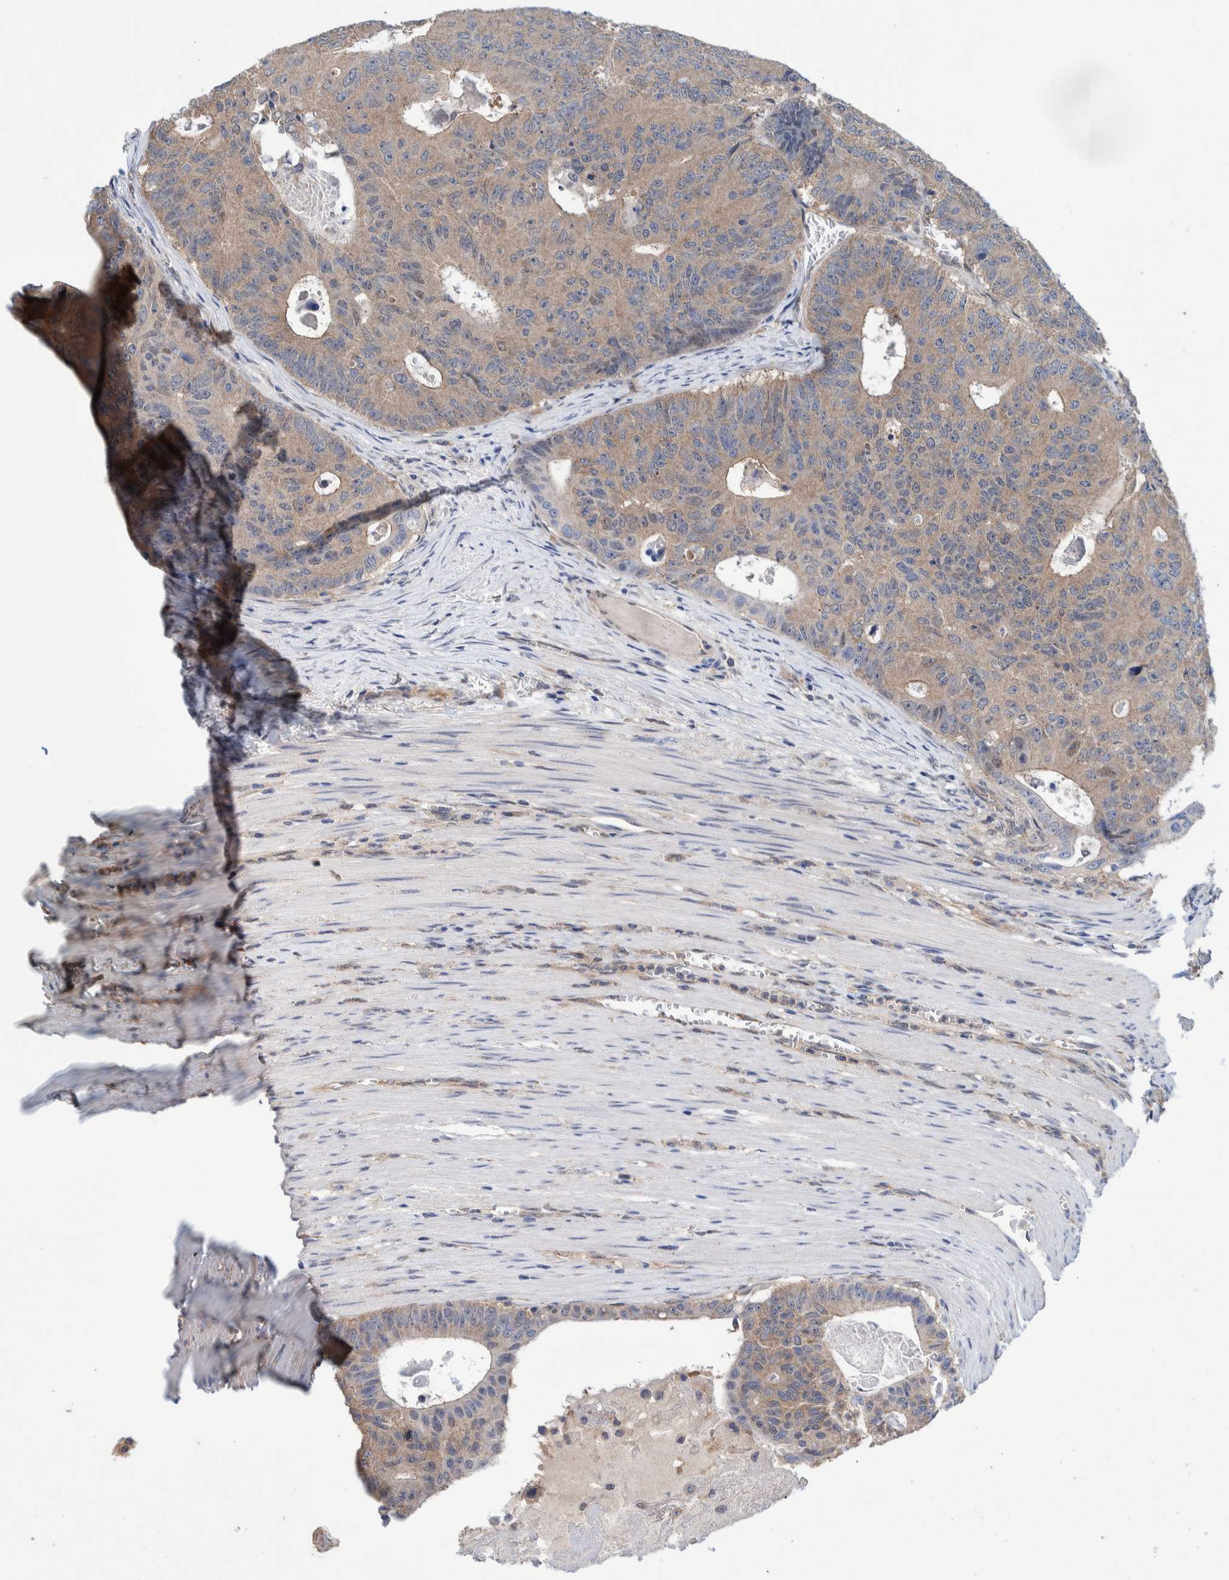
{"staining": {"intensity": "weak", "quantity": ">75%", "location": "cytoplasmic/membranous"}, "tissue": "colorectal cancer", "cell_type": "Tumor cells", "image_type": "cancer", "snomed": [{"axis": "morphology", "description": "Adenocarcinoma, NOS"}, {"axis": "topography", "description": "Colon"}], "caption": "An IHC photomicrograph of tumor tissue is shown. Protein staining in brown highlights weak cytoplasmic/membranous positivity in colorectal adenocarcinoma within tumor cells.", "gene": "PFAS", "patient": {"sex": "male", "age": 87}}